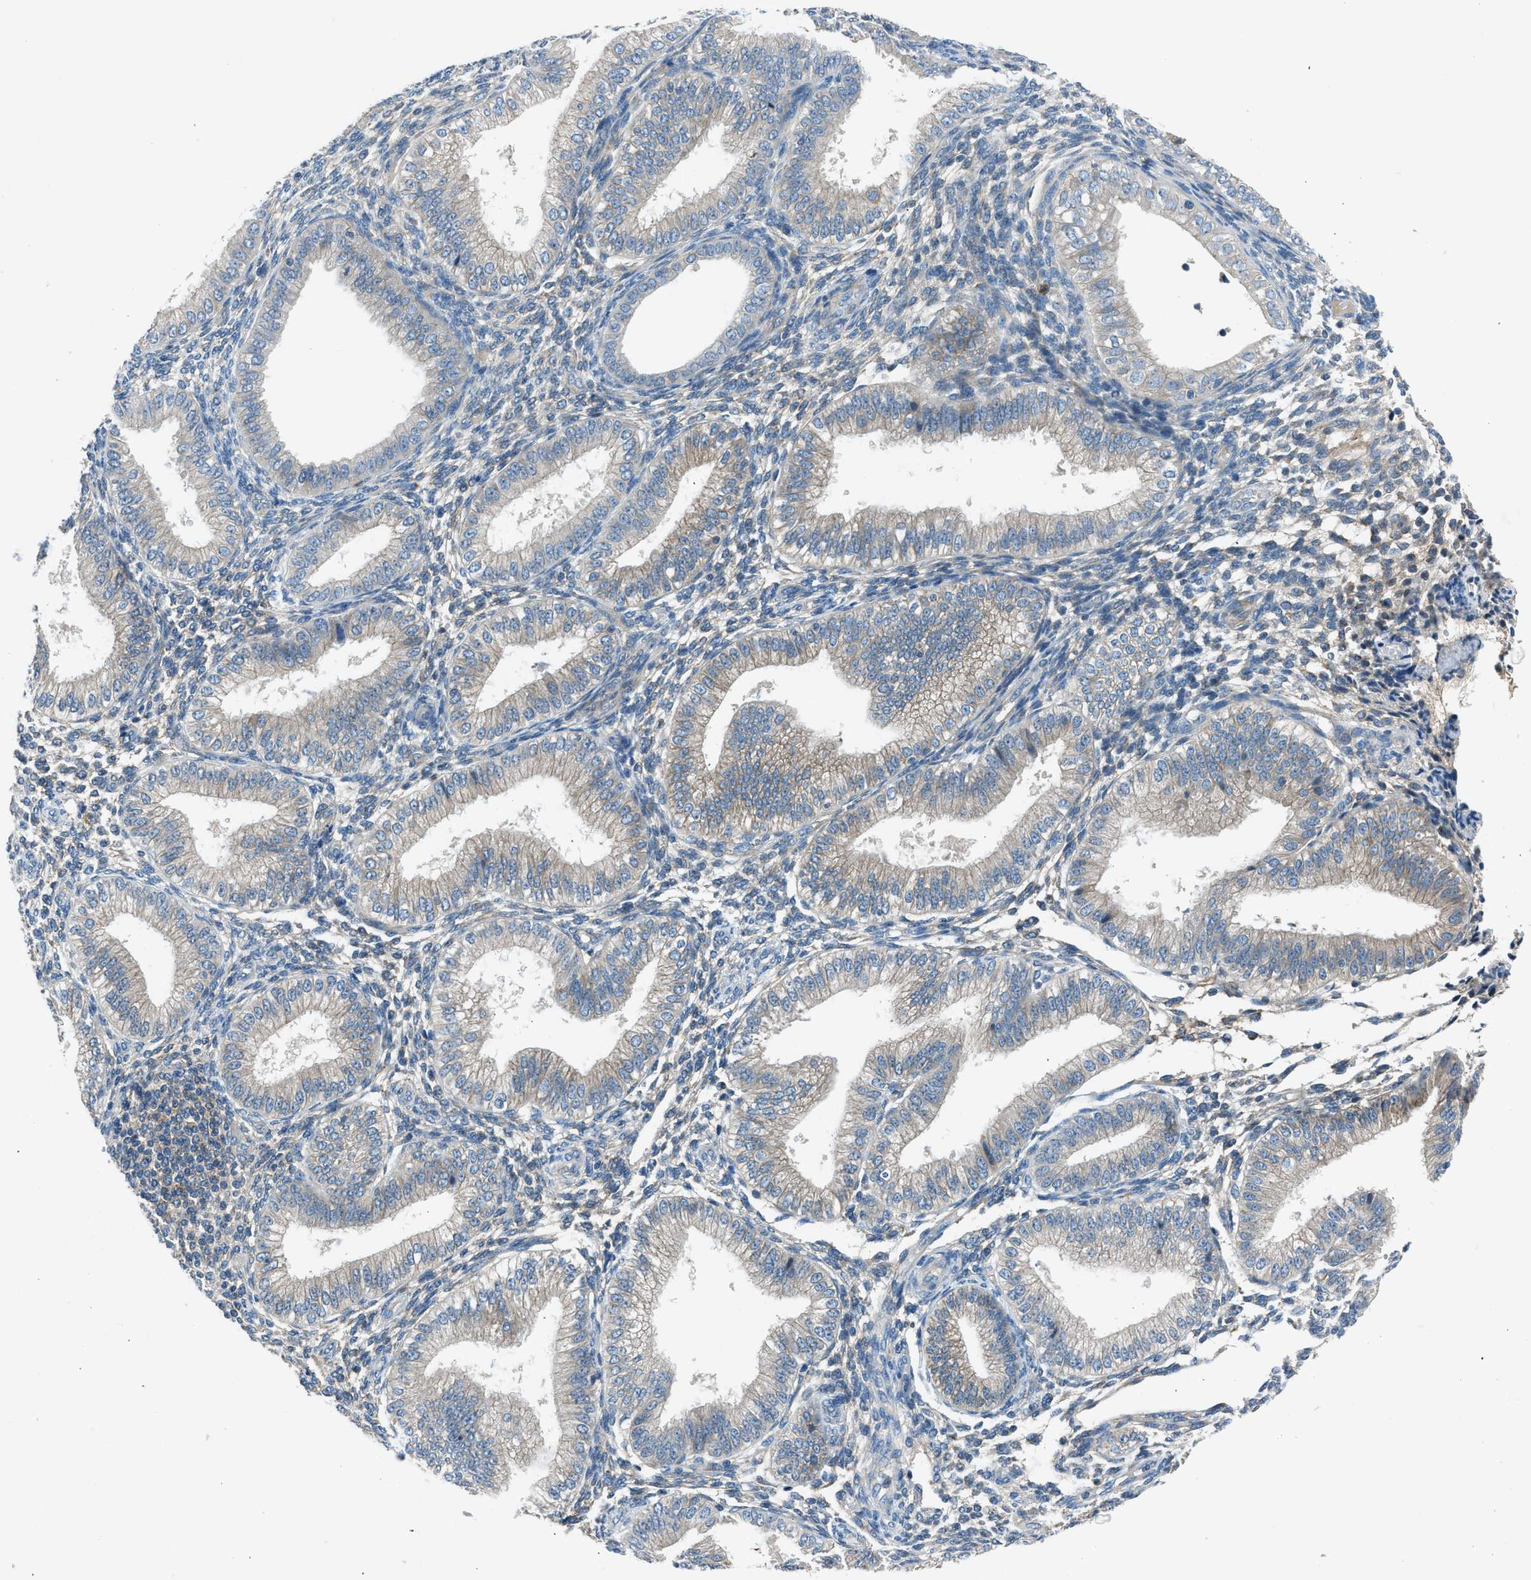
{"staining": {"intensity": "weak", "quantity": "<25%", "location": "cytoplasmic/membranous"}, "tissue": "endometrium", "cell_type": "Cells in endometrial stroma", "image_type": "normal", "snomed": [{"axis": "morphology", "description": "Normal tissue, NOS"}, {"axis": "topography", "description": "Endometrium"}], "caption": "This is a micrograph of immunohistochemistry staining of unremarkable endometrium, which shows no positivity in cells in endometrial stroma. Nuclei are stained in blue.", "gene": "BMP1", "patient": {"sex": "female", "age": 39}}